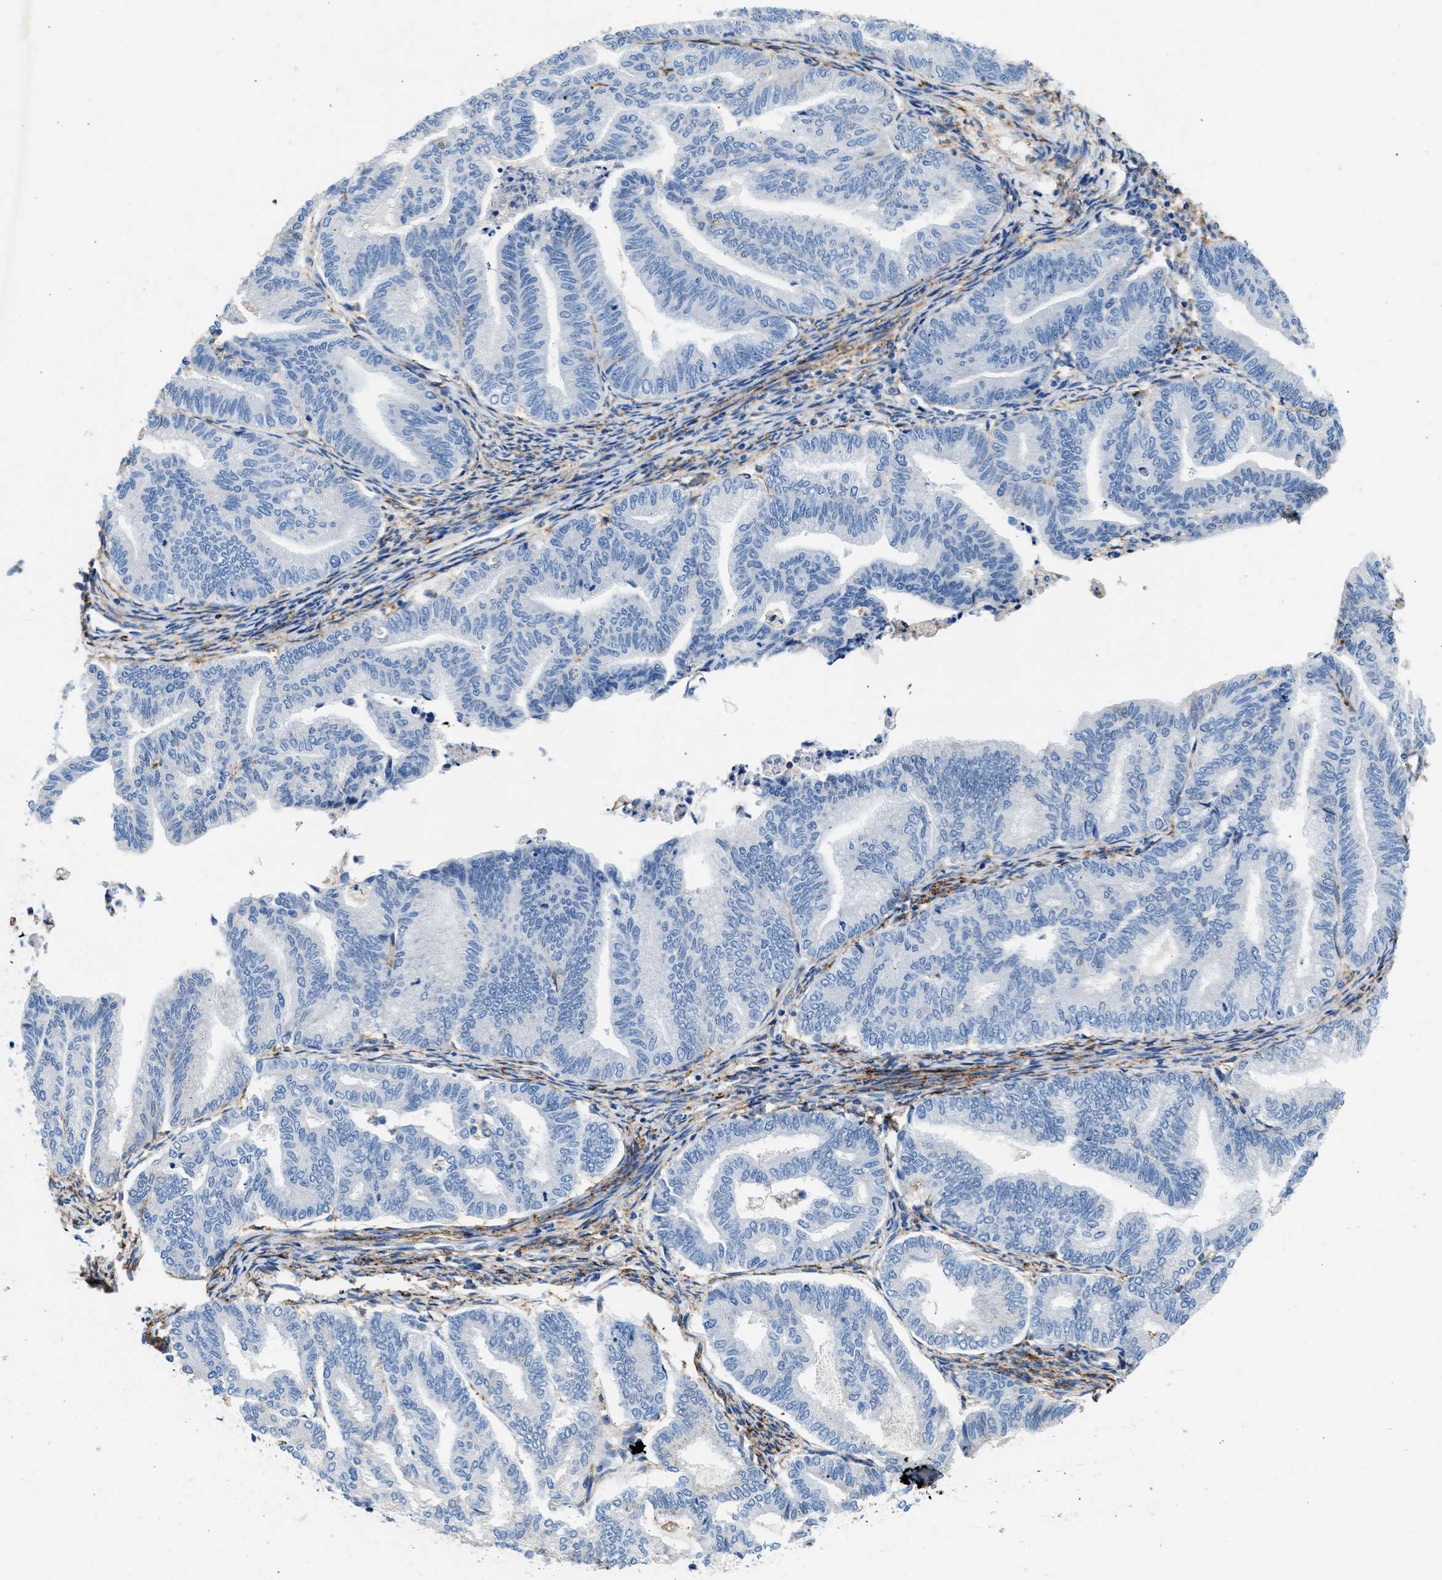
{"staining": {"intensity": "negative", "quantity": "none", "location": "none"}, "tissue": "endometrial cancer", "cell_type": "Tumor cells", "image_type": "cancer", "snomed": [{"axis": "morphology", "description": "Adenocarcinoma, NOS"}, {"axis": "topography", "description": "Endometrium"}], "caption": "A high-resolution photomicrograph shows IHC staining of endometrial adenocarcinoma, which shows no significant expression in tumor cells.", "gene": "KCNQ4", "patient": {"sex": "female", "age": 79}}